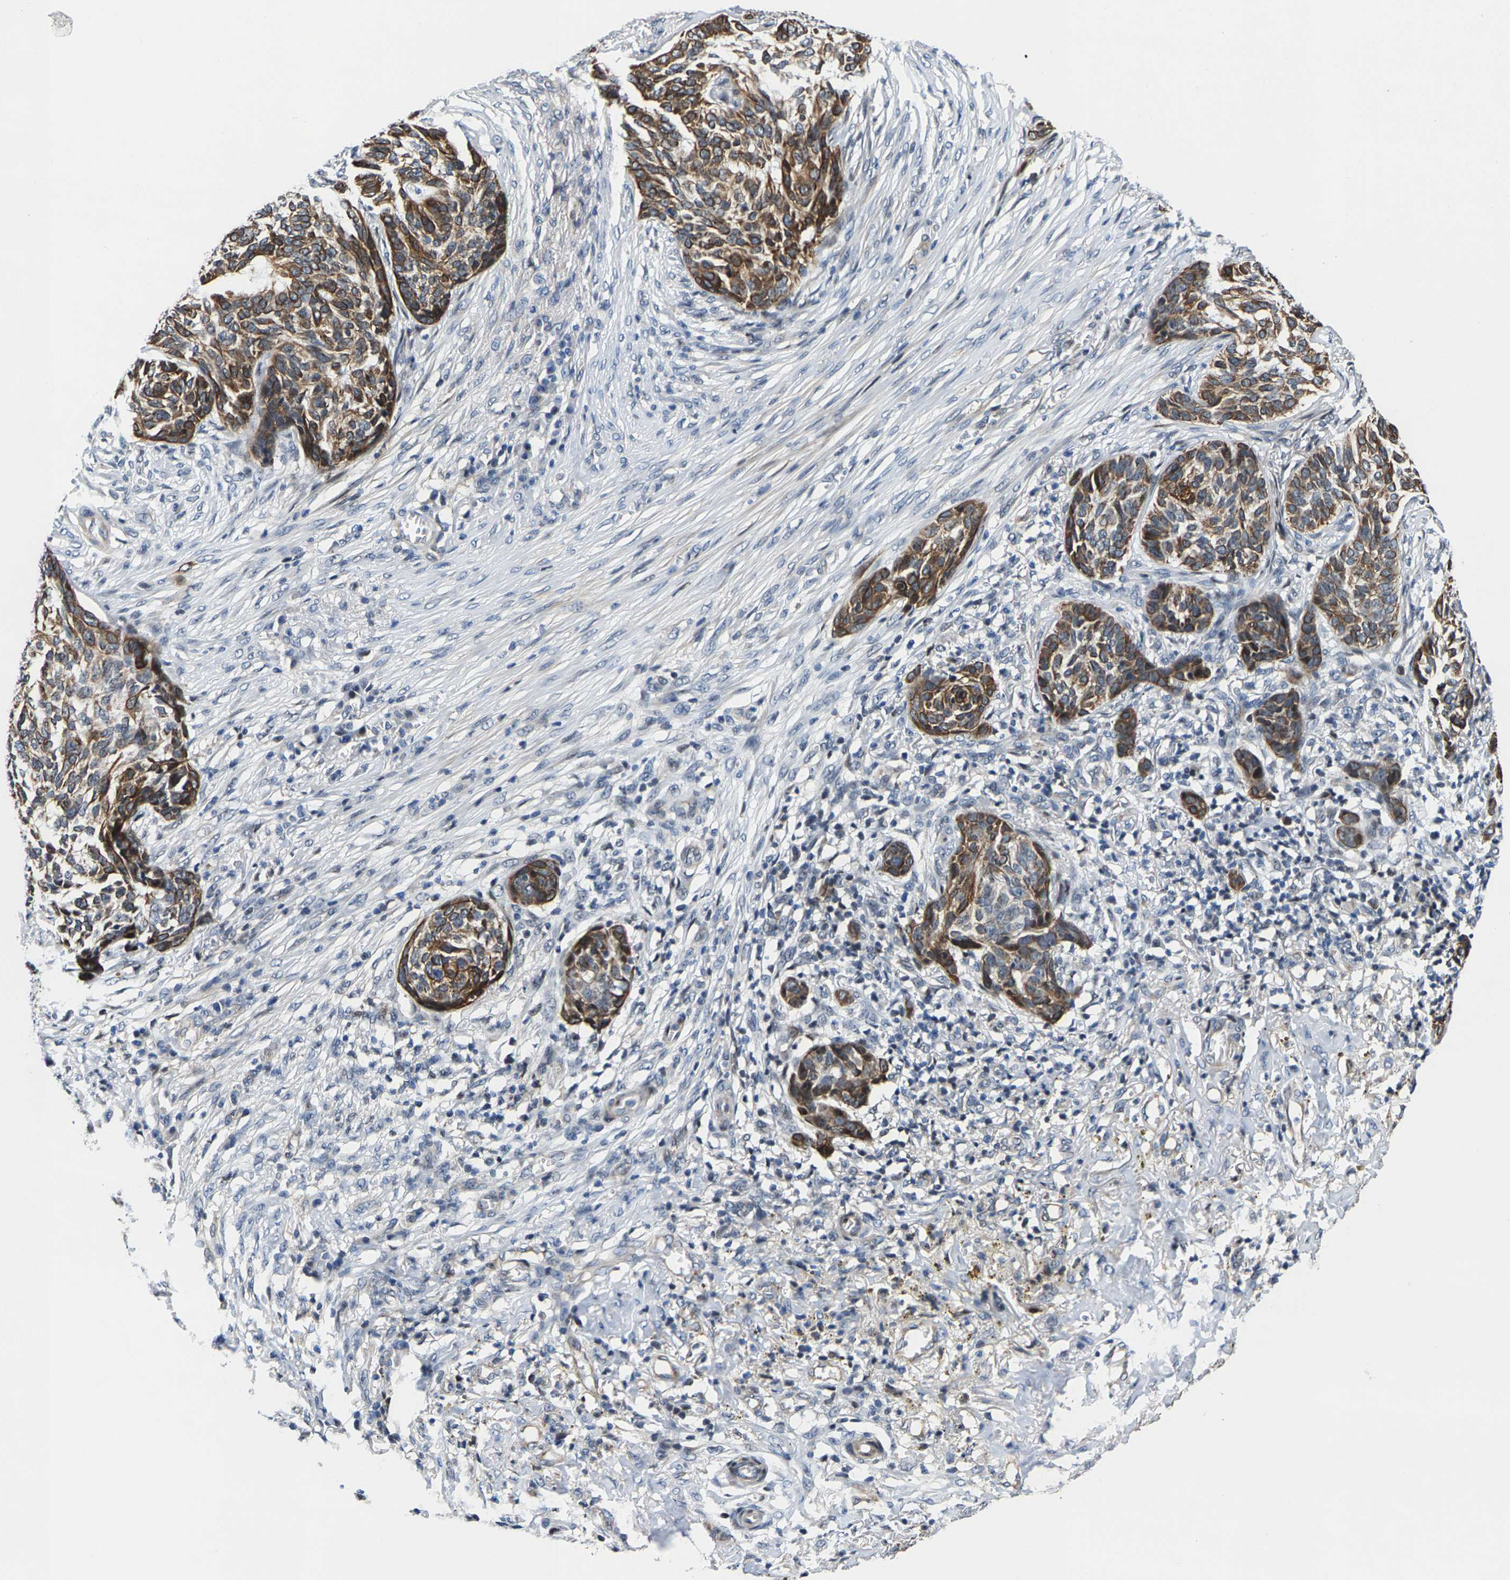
{"staining": {"intensity": "moderate", "quantity": ">75%", "location": "cytoplasmic/membranous"}, "tissue": "skin cancer", "cell_type": "Tumor cells", "image_type": "cancer", "snomed": [{"axis": "morphology", "description": "Basal cell carcinoma"}, {"axis": "topography", "description": "Skin"}], "caption": "Immunohistochemical staining of human basal cell carcinoma (skin) displays medium levels of moderate cytoplasmic/membranous protein expression in approximately >75% of tumor cells. (Stains: DAB in brown, nuclei in blue, Microscopy: brightfield microscopy at high magnification).", "gene": "GTPBP10", "patient": {"sex": "male", "age": 85}}